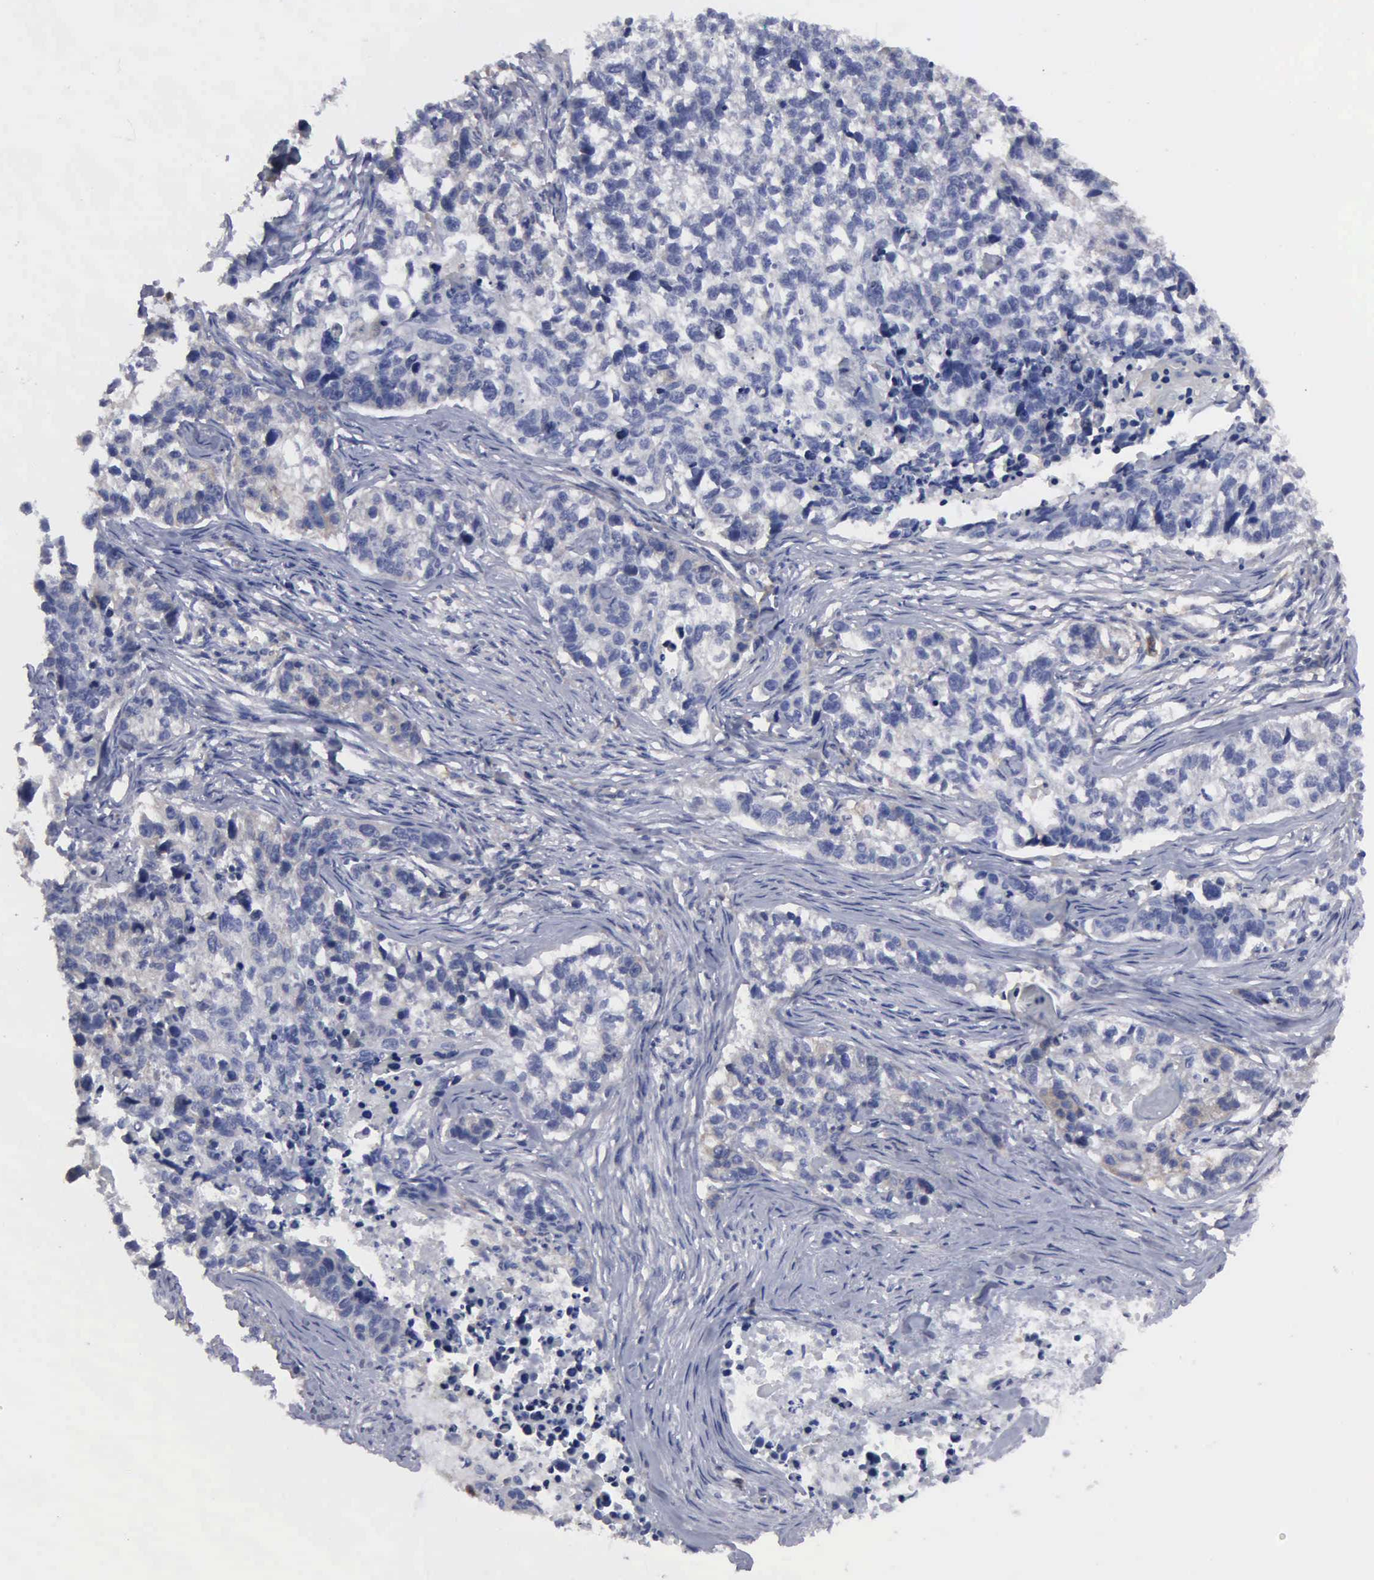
{"staining": {"intensity": "negative", "quantity": "none", "location": "none"}, "tissue": "lung cancer", "cell_type": "Tumor cells", "image_type": "cancer", "snomed": [{"axis": "morphology", "description": "Squamous cell carcinoma, NOS"}, {"axis": "topography", "description": "Lymph node"}, {"axis": "topography", "description": "Lung"}], "caption": "High power microscopy photomicrograph of an immunohistochemistry (IHC) histopathology image of lung squamous cell carcinoma, revealing no significant staining in tumor cells.", "gene": "G6PD", "patient": {"sex": "male", "age": 74}}